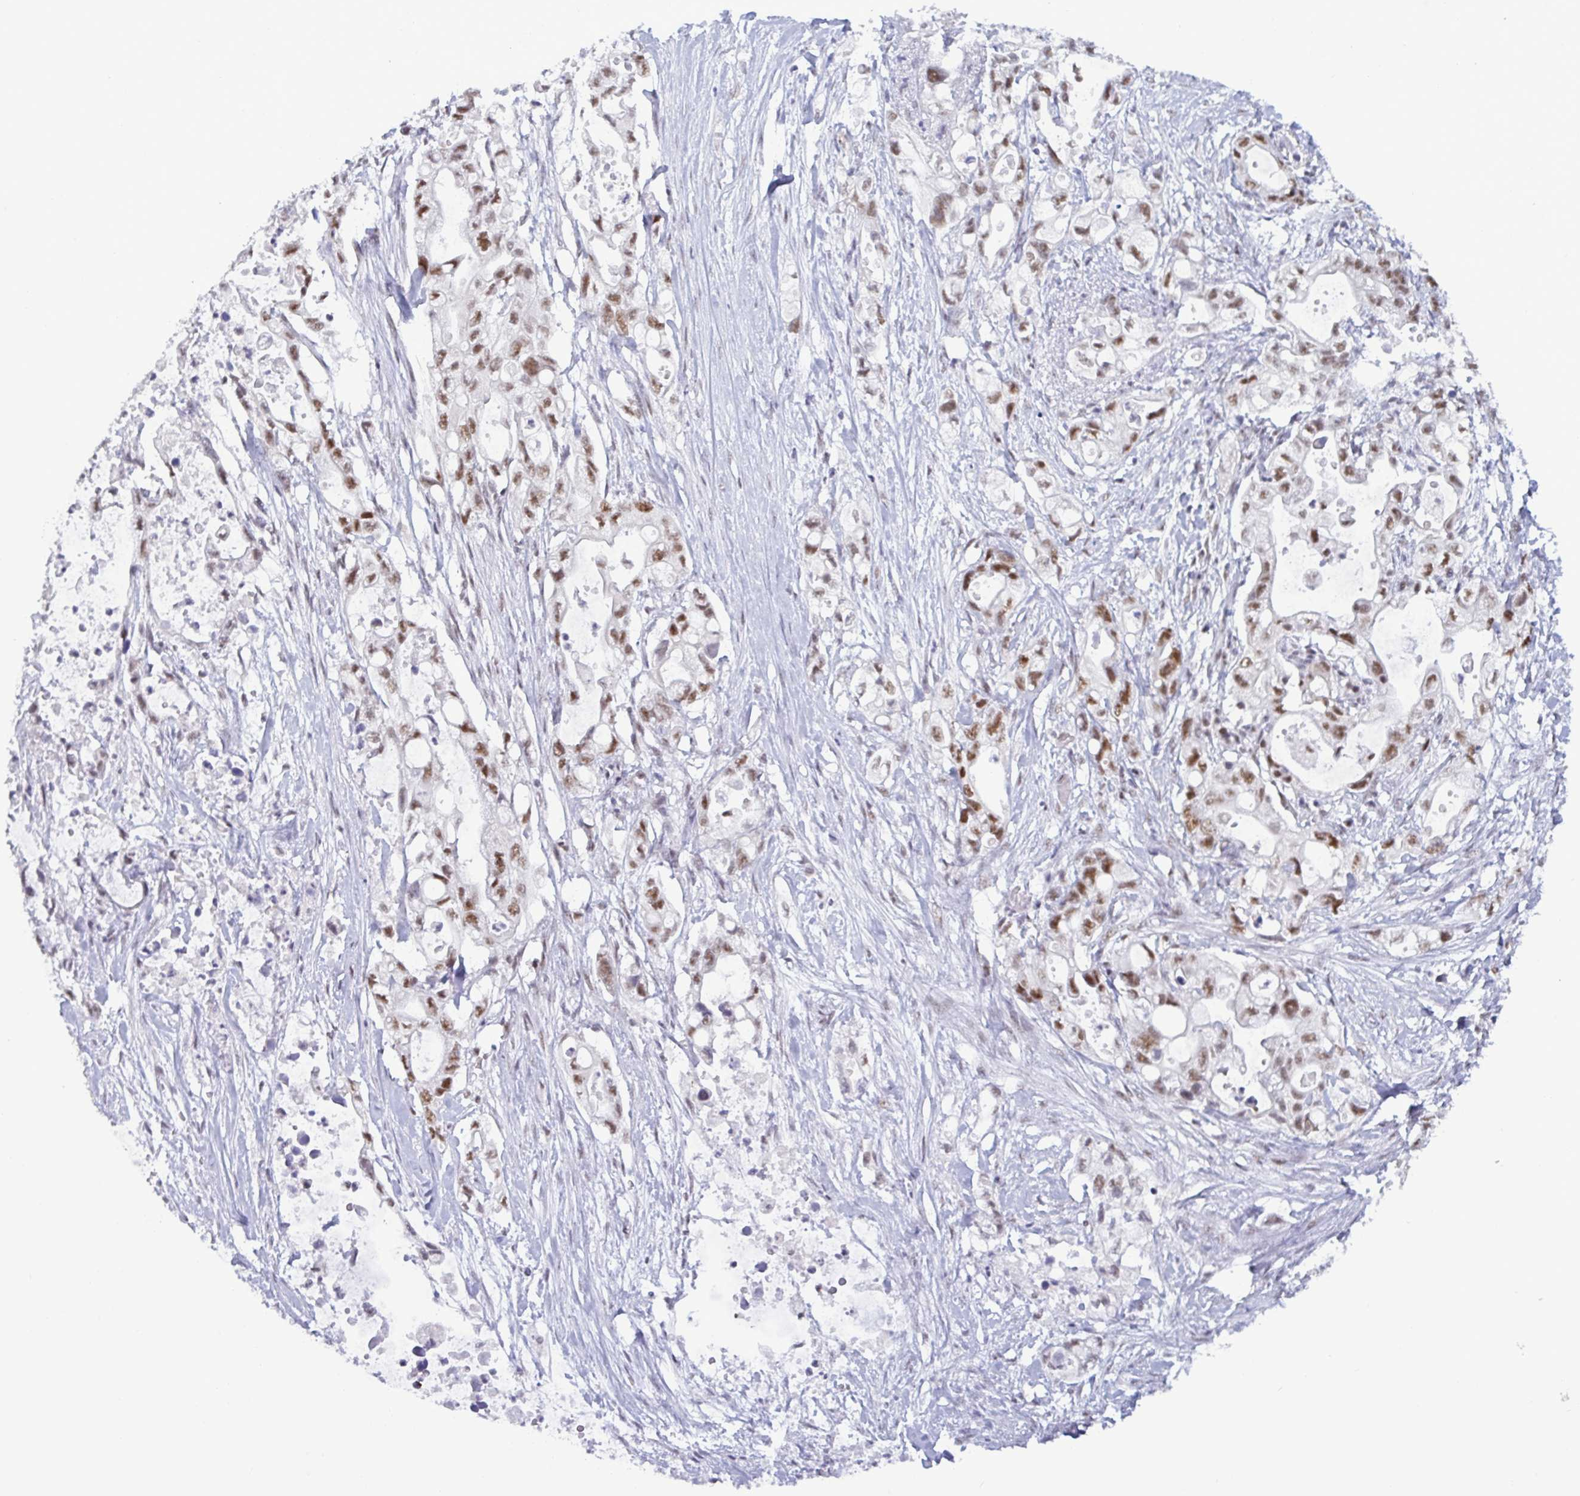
{"staining": {"intensity": "moderate", "quantity": ">75%", "location": "nuclear"}, "tissue": "pancreatic cancer", "cell_type": "Tumor cells", "image_type": "cancer", "snomed": [{"axis": "morphology", "description": "Adenocarcinoma, NOS"}, {"axis": "topography", "description": "Pancreas"}], "caption": "High-power microscopy captured an IHC image of adenocarcinoma (pancreatic), revealing moderate nuclear staining in approximately >75% of tumor cells.", "gene": "PPP1R10", "patient": {"sex": "female", "age": 72}}